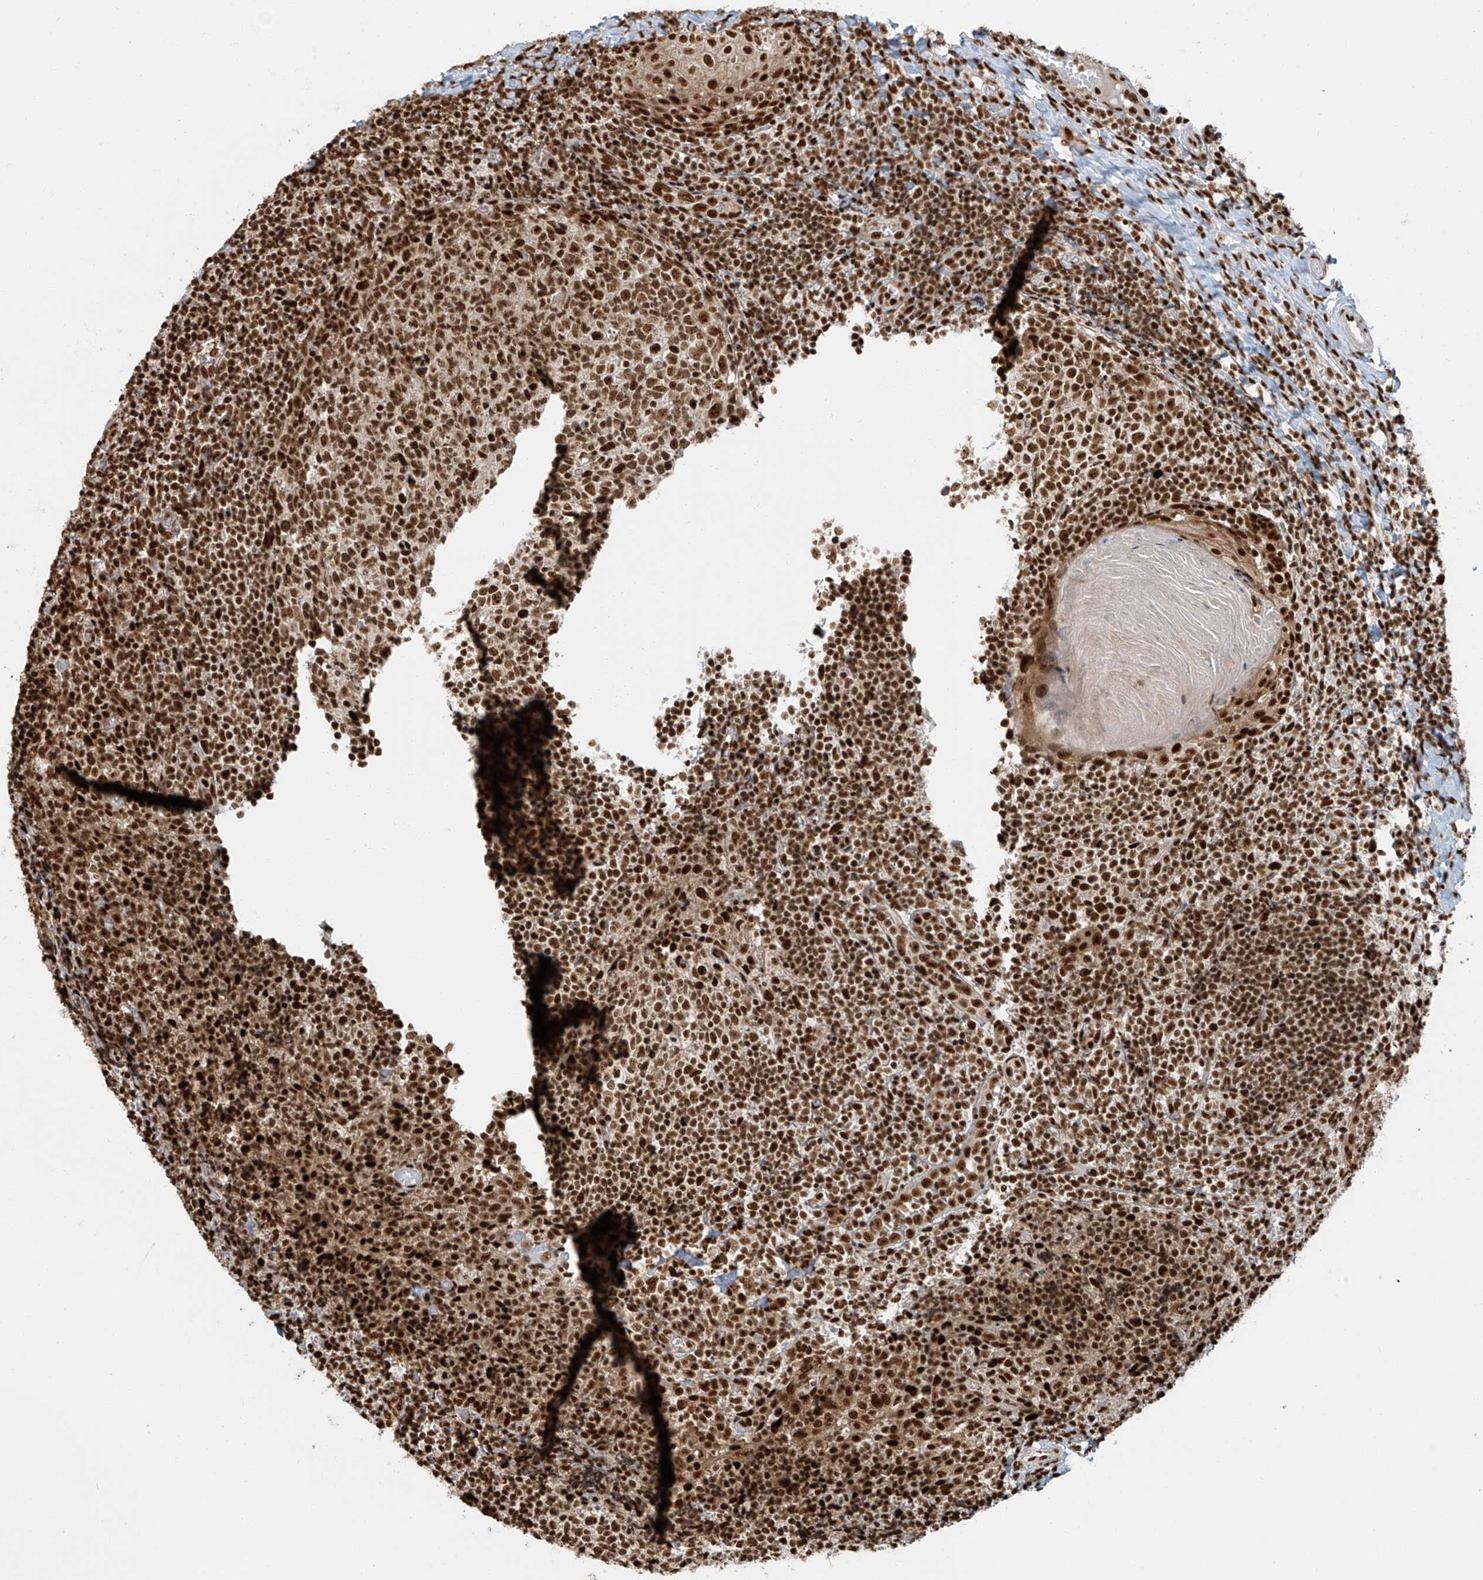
{"staining": {"intensity": "moderate", "quantity": ">75%", "location": "nuclear"}, "tissue": "tonsil", "cell_type": "Germinal center cells", "image_type": "normal", "snomed": [{"axis": "morphology", "description": "Normal tissue, NOS"}, {"axis": "topography", "description": "Tonsil"}], "caption": "IHC photomicrograph of unremarkable tonsil: tonsil stained using immunohistochemistry (IHC) displays medium levels of moderate protein expression localized specifically in the nuclear of germinal center cells, appearing as a nuclear brown color.", "gene": "FAM193B", "patient": {"sex": "female", "age": 19}}